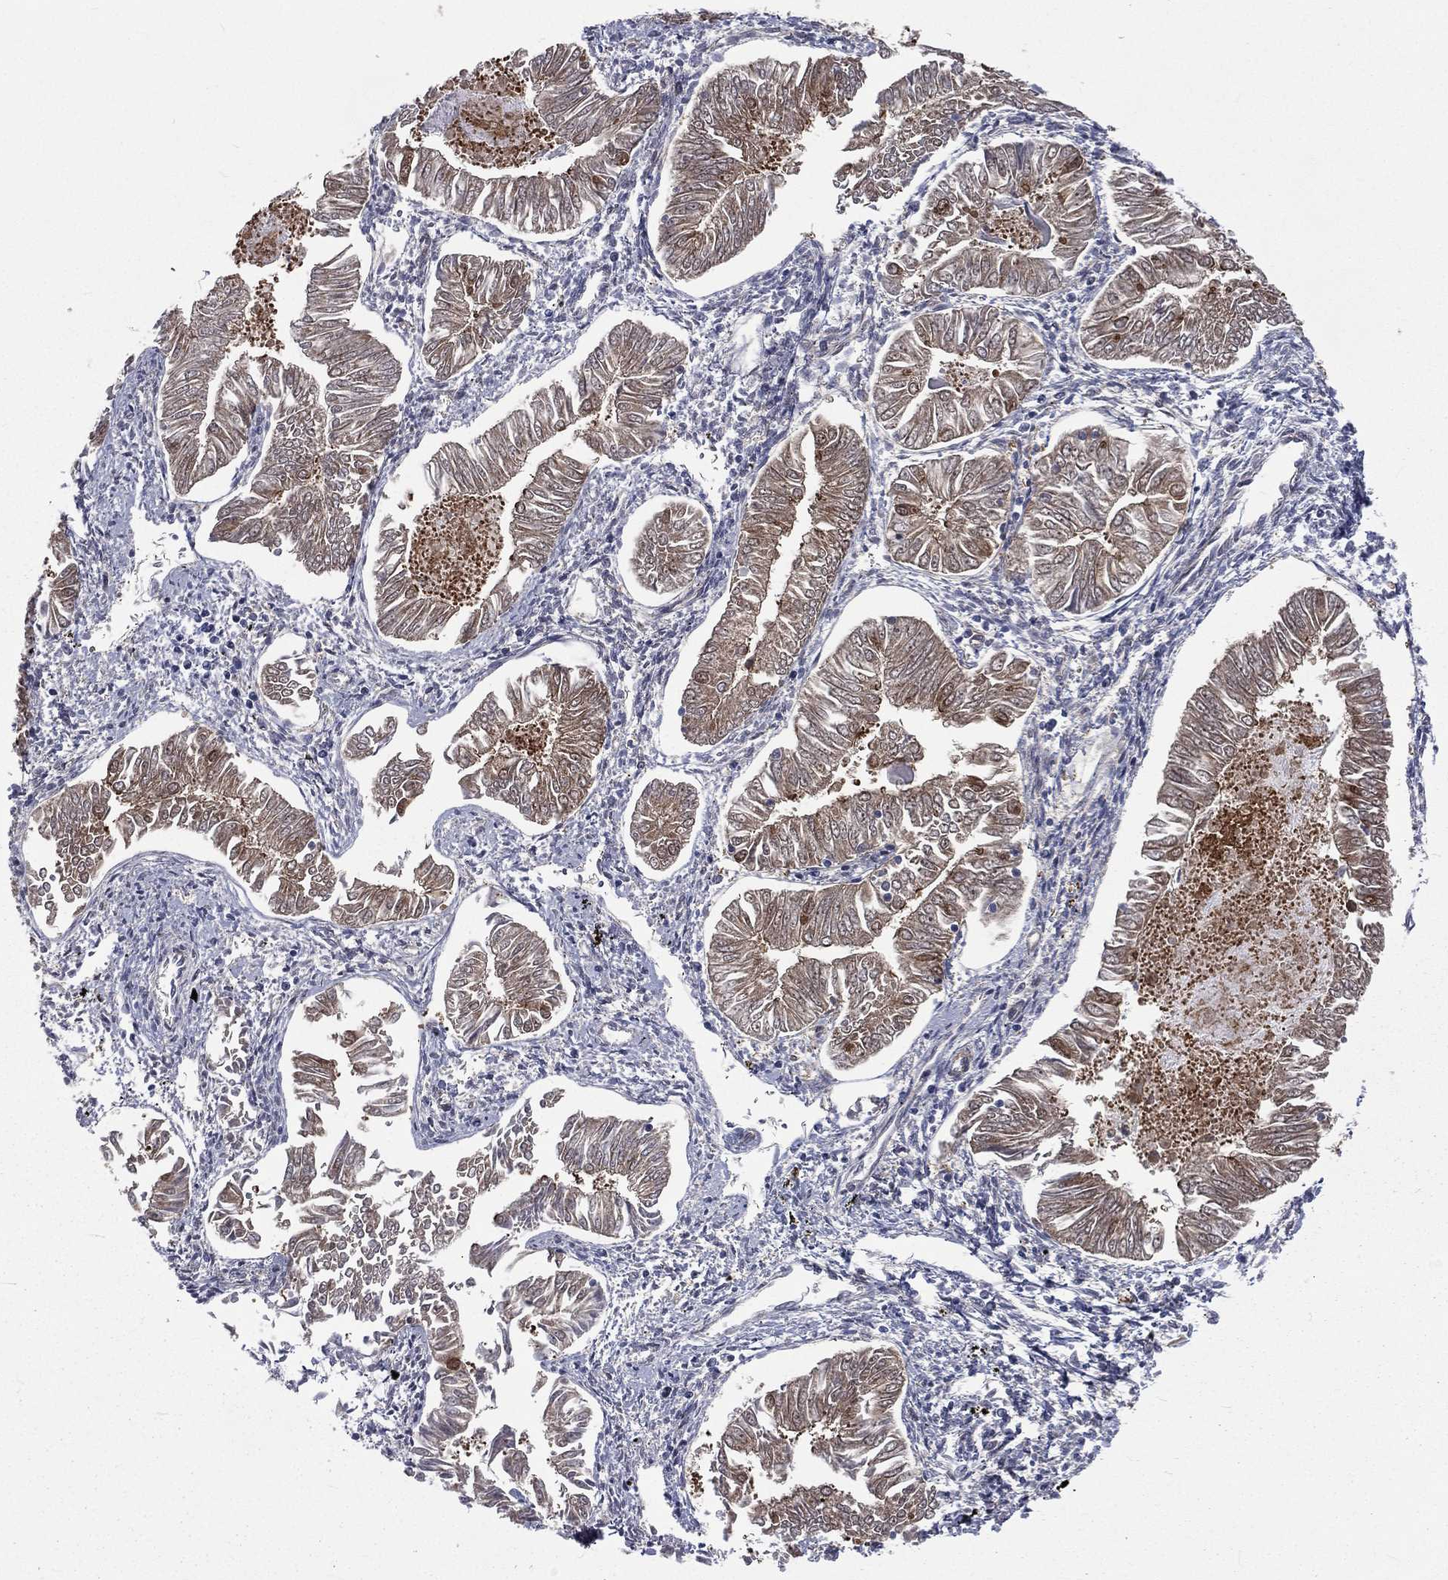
{"staining": {"intensity": "weak", "quantity": "25%-75%", "location": "cytoplasmic/membranous"}, "tissue": "endometrial cancer", "cell_type": "Tumor cells", "image_type": "cancer", "snomed": [{"axis": "morphology", "description": "Adenocarcinoma, NOS"}, {"axis": "topography", "description": "Endometrium"}], "caption": "Endometrial adenocarcinoma stained for a protein (brown) demonstrates weak cytoplasmic/membranous positive expression in approximately 25%-75% of tumor cells.", "gene": "ARL3", "patient": {"sex": "female", "age": 53}}